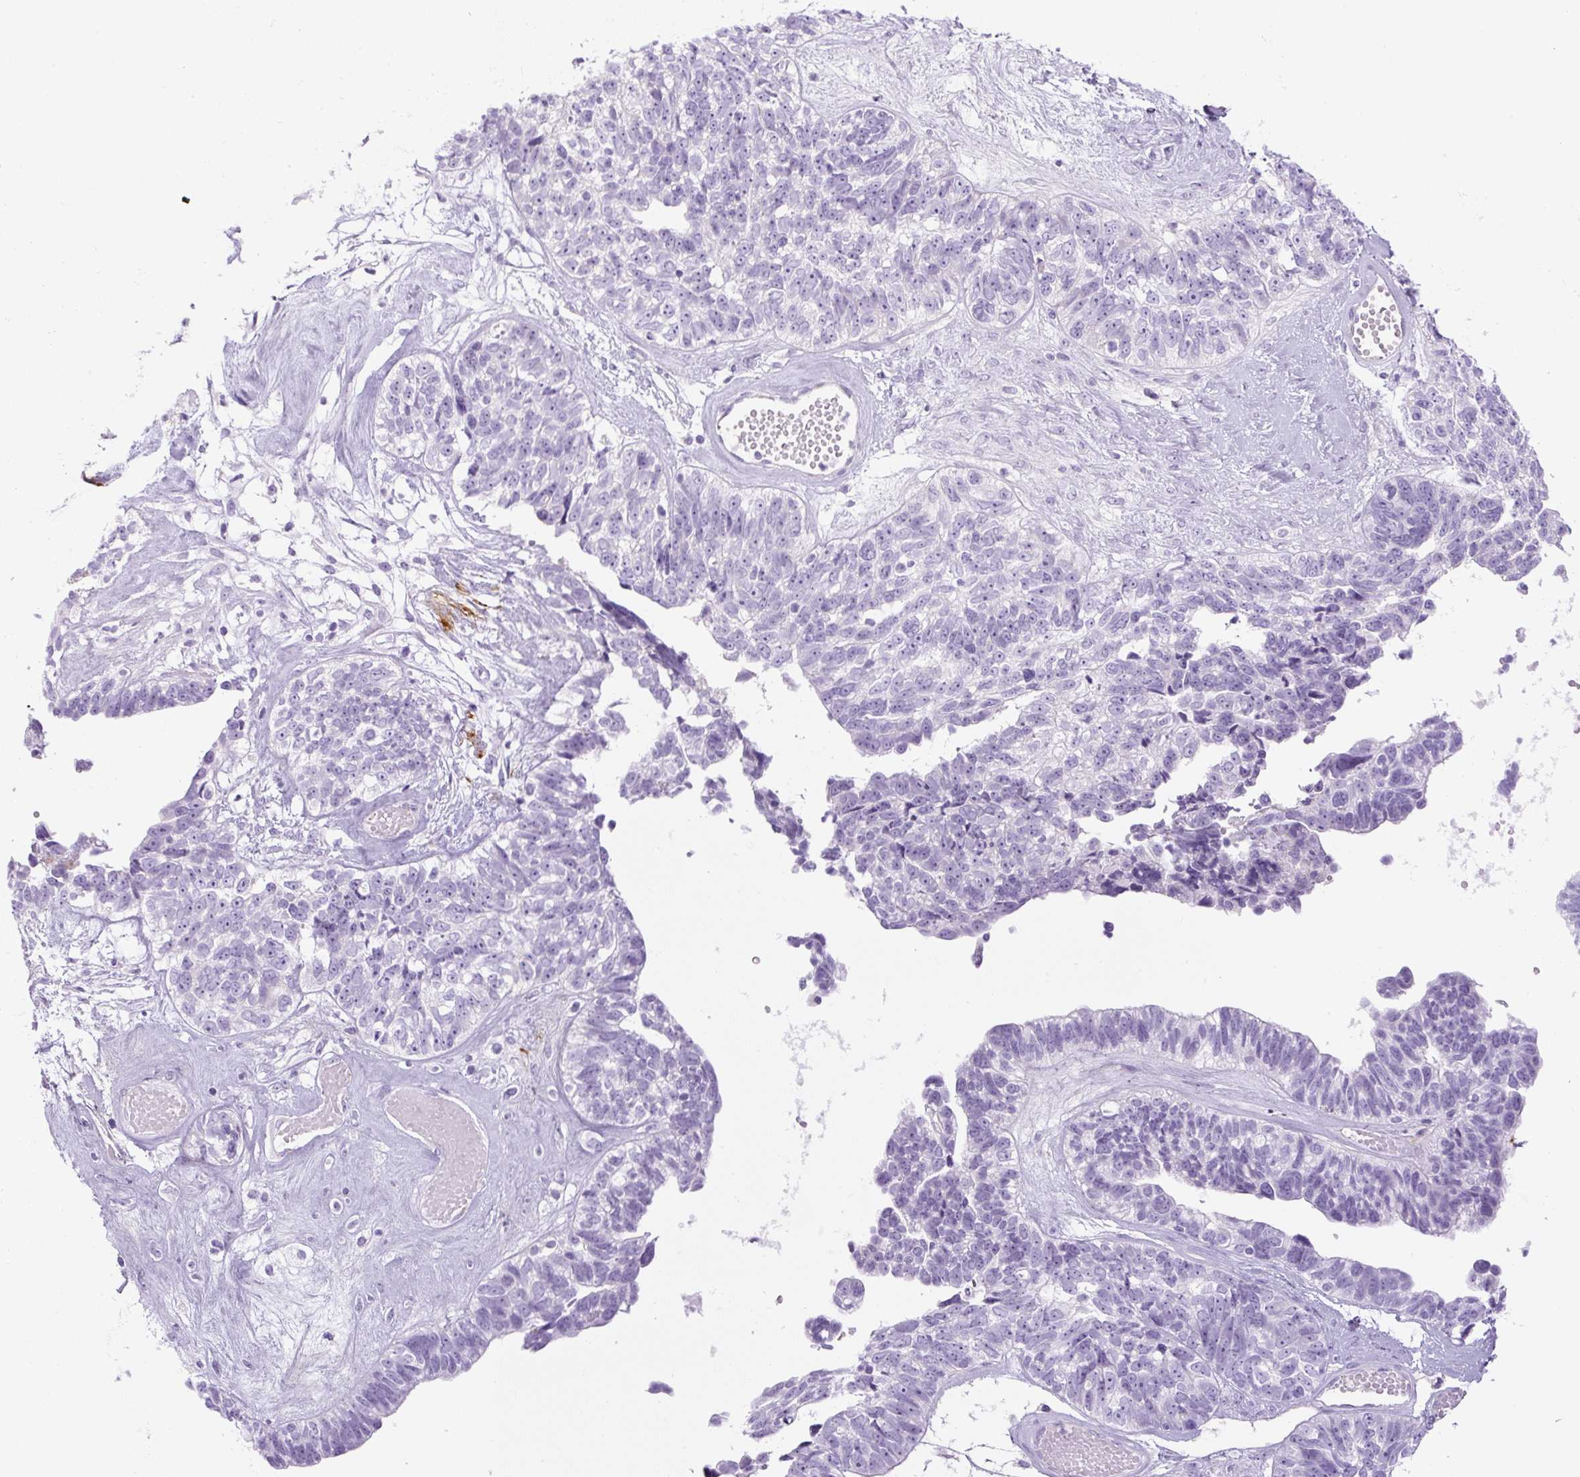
{"staining": {"intensity": "negative", "quantity": "none", "location": "none"}, "tissue": "ovarian cancer", "cell_type": "Tumor cells", "image_type": "cancer", "snomed": [{"axis": "morphology", "description": "Cystadenocarcinoma, serous, NOS"}, {"axis": "topography", "description": "Ovary"}], "caption": "Immunohistochemical staining of human ovarian cancer shows no significant expression in tumor cells.", "gene": "RSPO4", "patient": {"sex": "female", "age": 79}}